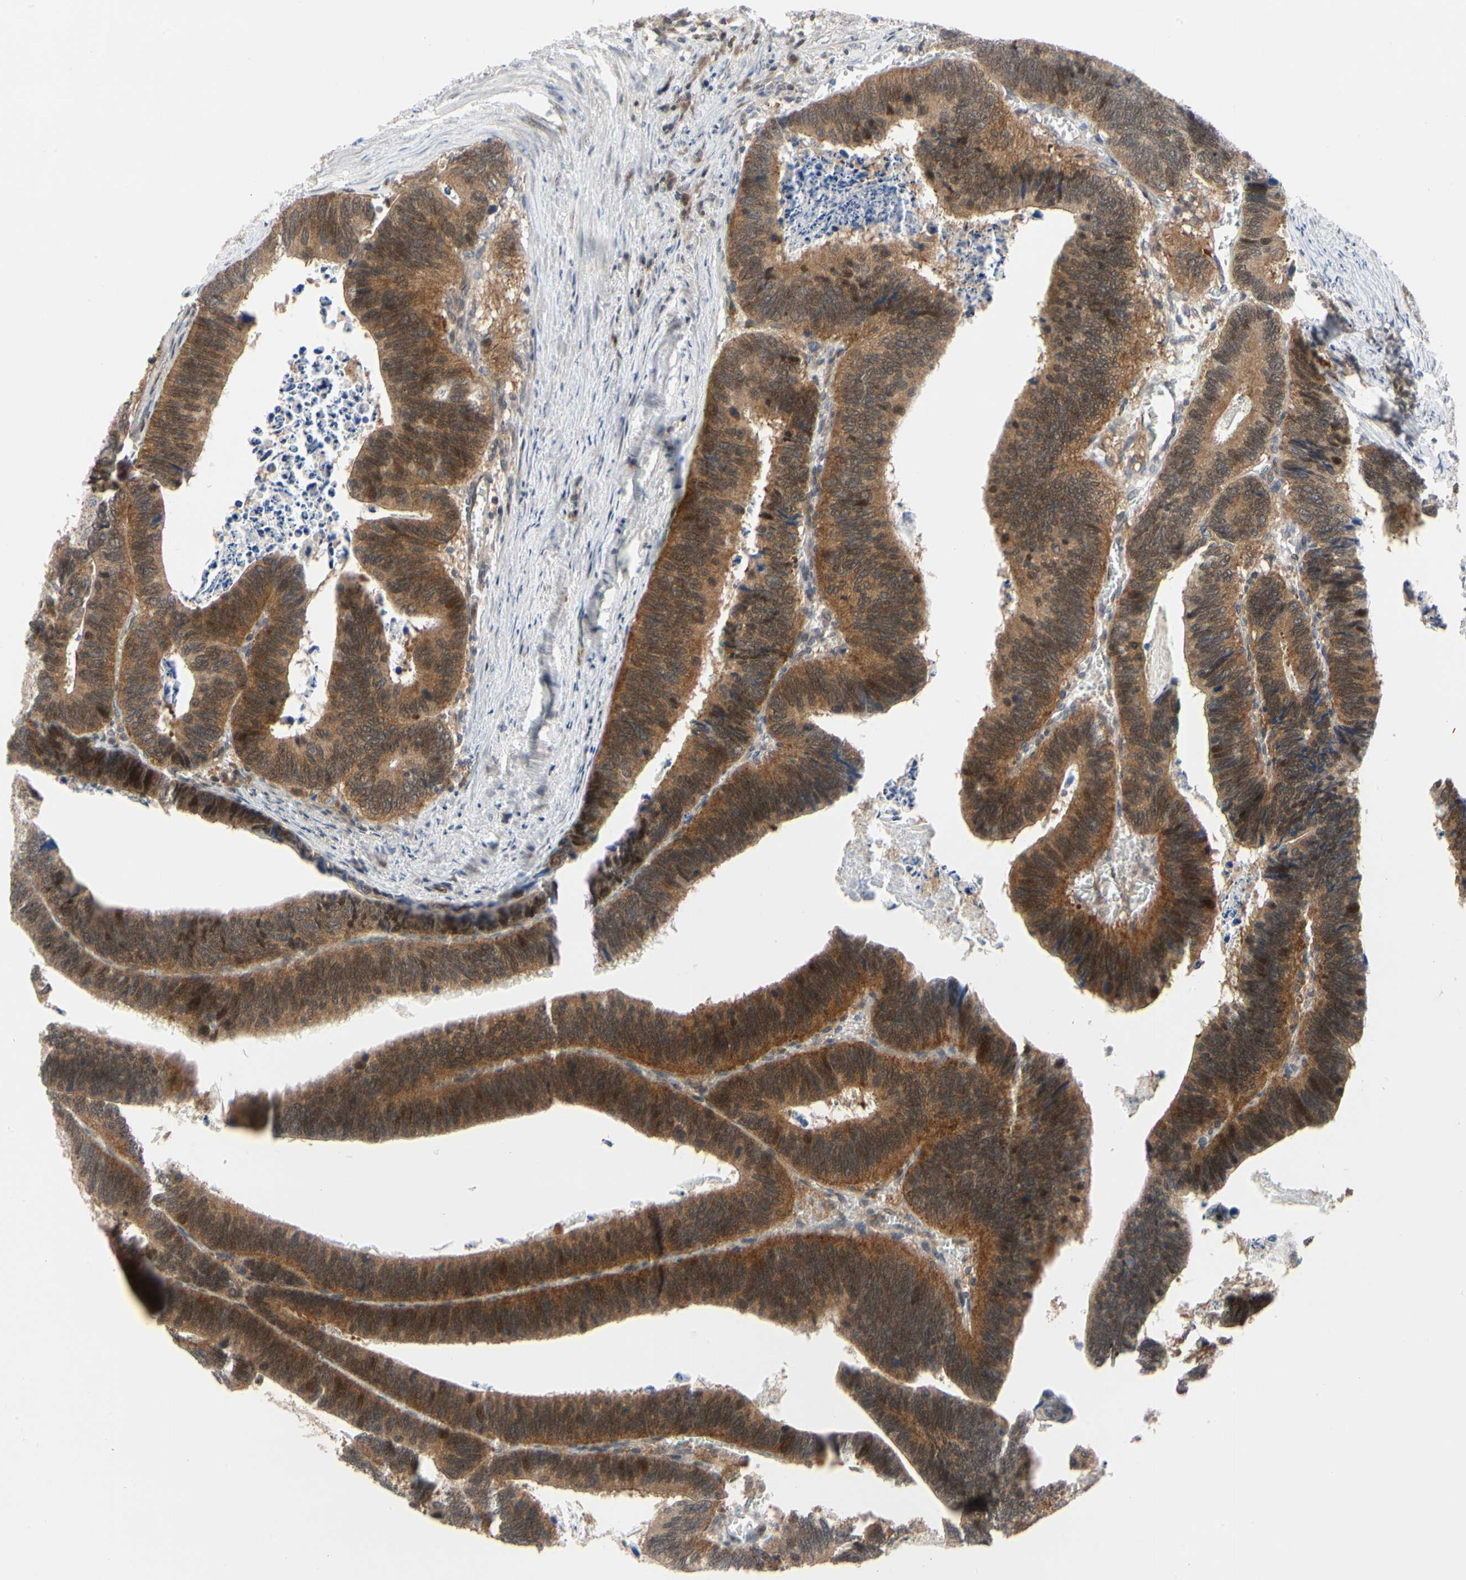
{"staining": {"intensity": "strong", "quantity": ">75%", "location": "cytoplasmic/membranous"}, "tissue": "colorectal cancer", "cell_type": "Tumor cells", "image_type": "cancer", "snomed": [{"axis": "morphology", "description": "Adenocarcinoma, NOS"}, {"axis": "topography", "description": "Colon"}], "caption": "About >75% of tumor cells in colorectal adenocarcinoma exhibit strong cytoplasmic/membranous protein positivity as visualized by brown immunohistochemical staining.", "gene": "CDK5", "patient": {"sex": "male", "age": 72}}